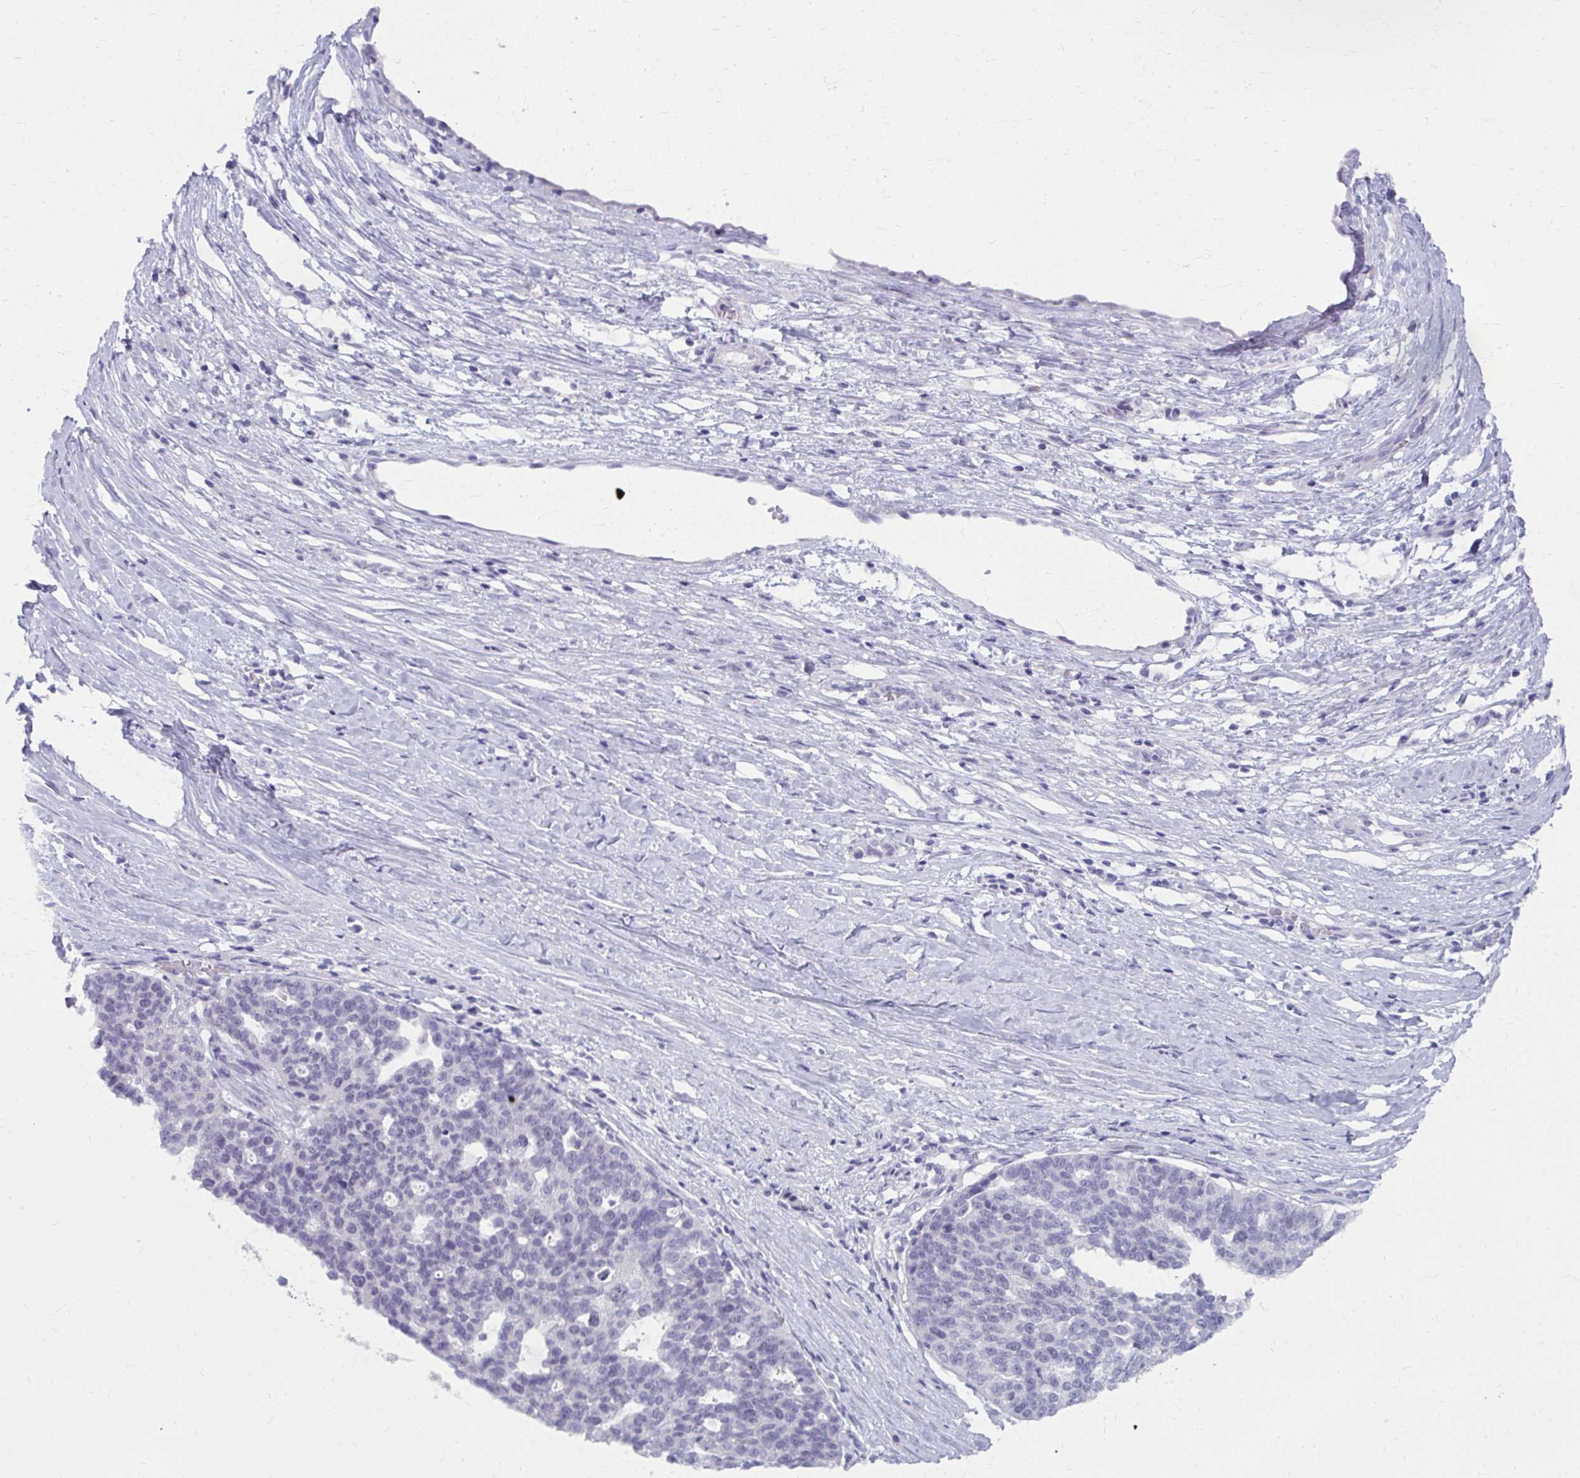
{"staining": {"intensity": "negative", "quantity": "none", "location": "none"}, "tissue": "ovarian cancer", "cell_type": "Tumor cells", "image_type": "cancer", "snomed": [{"axis": "morphology", "description": "Cystadenocarcinoma, serous, NOS"}, {"axis": "topography", "description": "Ovary"}], "caption": "Immunohistochemical staining of ovarian cancer shows no significant staining in tumor cells.", "gene": "UGT3A2", "patient": {"sex": "female", "age": 59}}